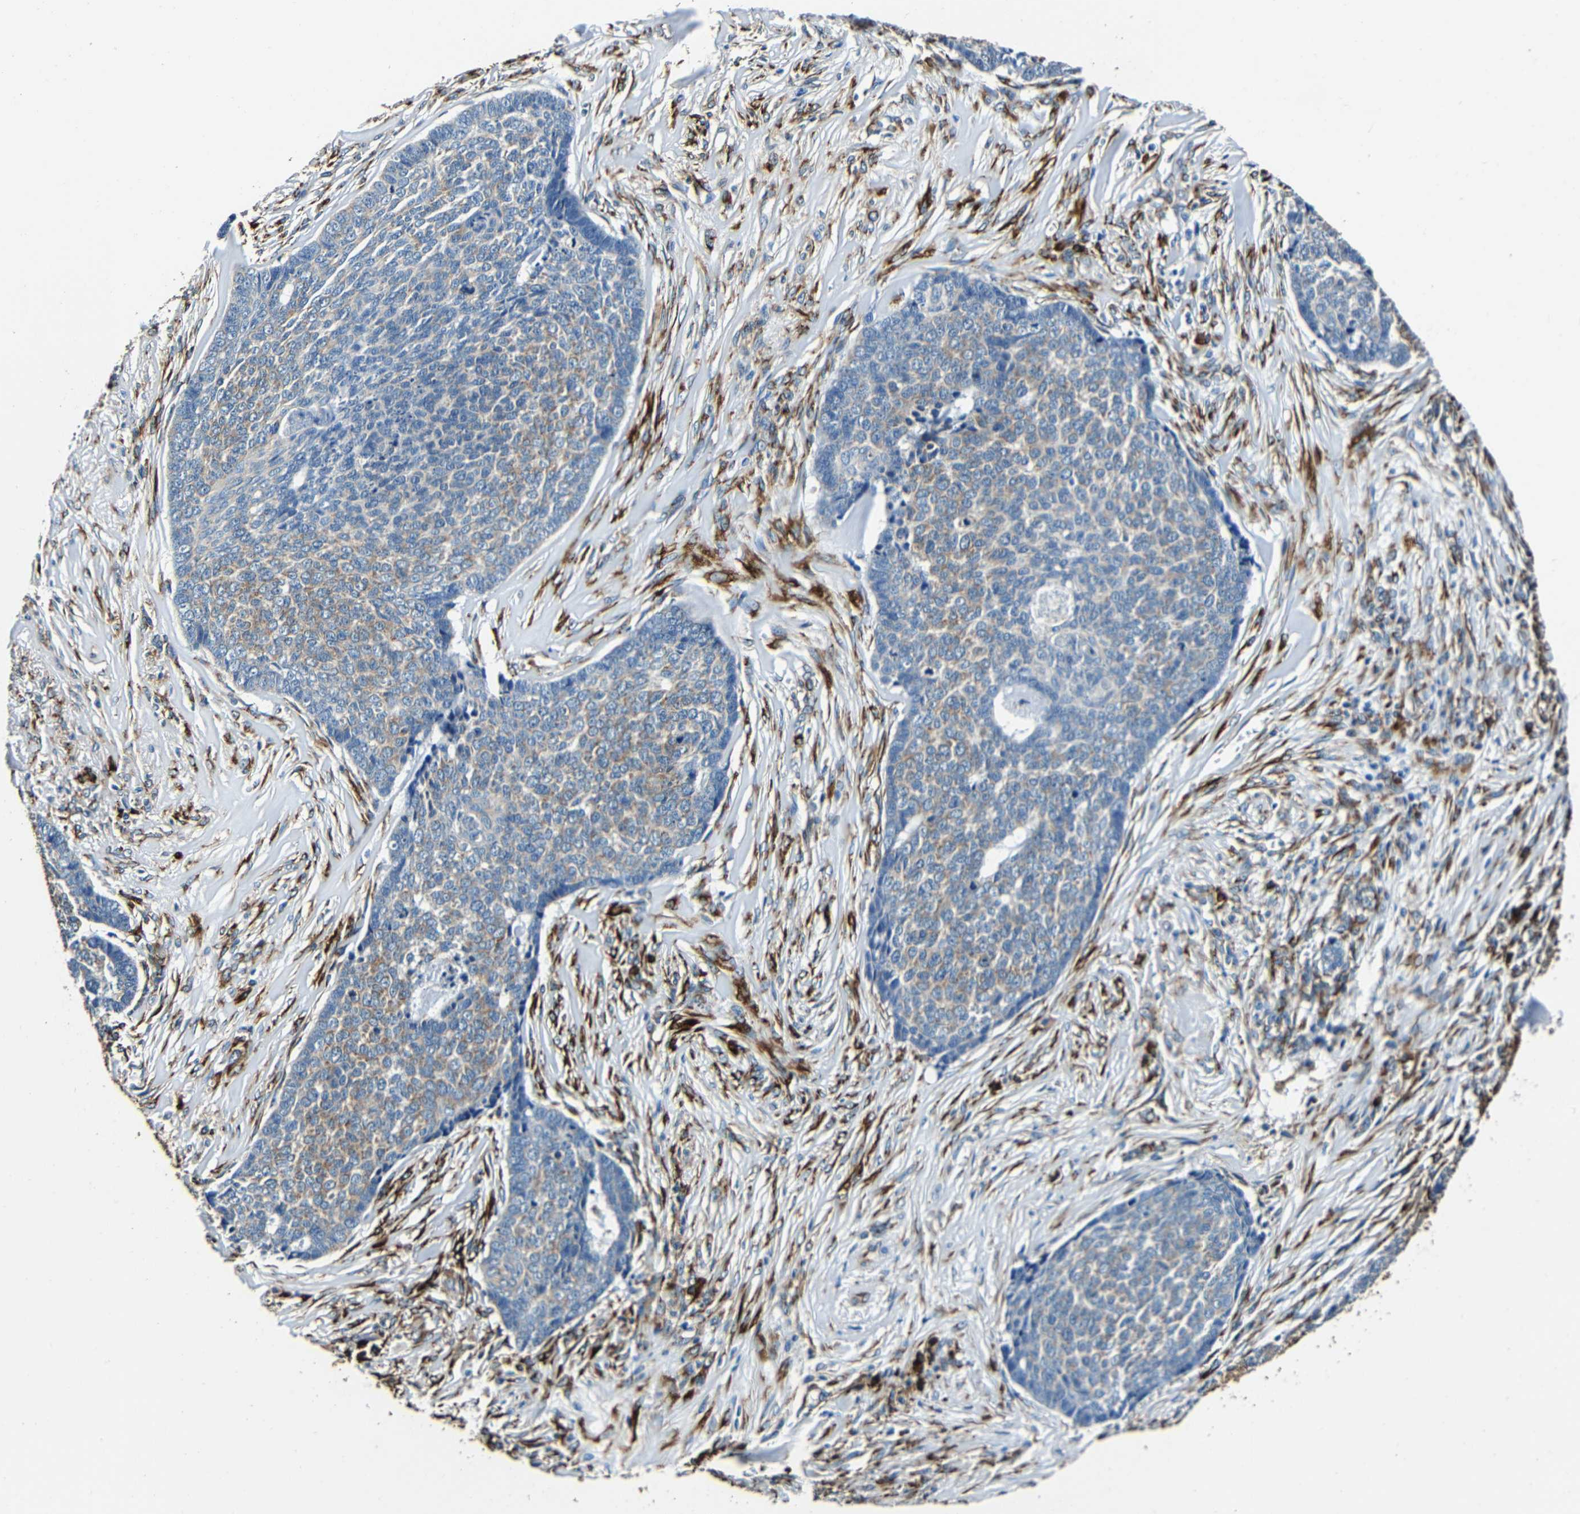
{"staining": {"intensity": "moderate", "quantity": "25%-75%", "location": "cytoplasmic/membranous"}, "tissue": "skin cancer", "cell_type": "Tumor cells", "image_type": "cancer", "snomed": [{"axis": "morphology", "description": "Basal cell carcinoma"}, {"axis": "topography", "description": "Skin"}], "caption": "Tumor cells reveal medium levels of moderate cytoplasmic/membranous positivity in about 25%-75% of cells in skin cancer (basal cell carcinoma).", "gene": "RRBP1", "patient": {"sex": "male", "age": 84}}